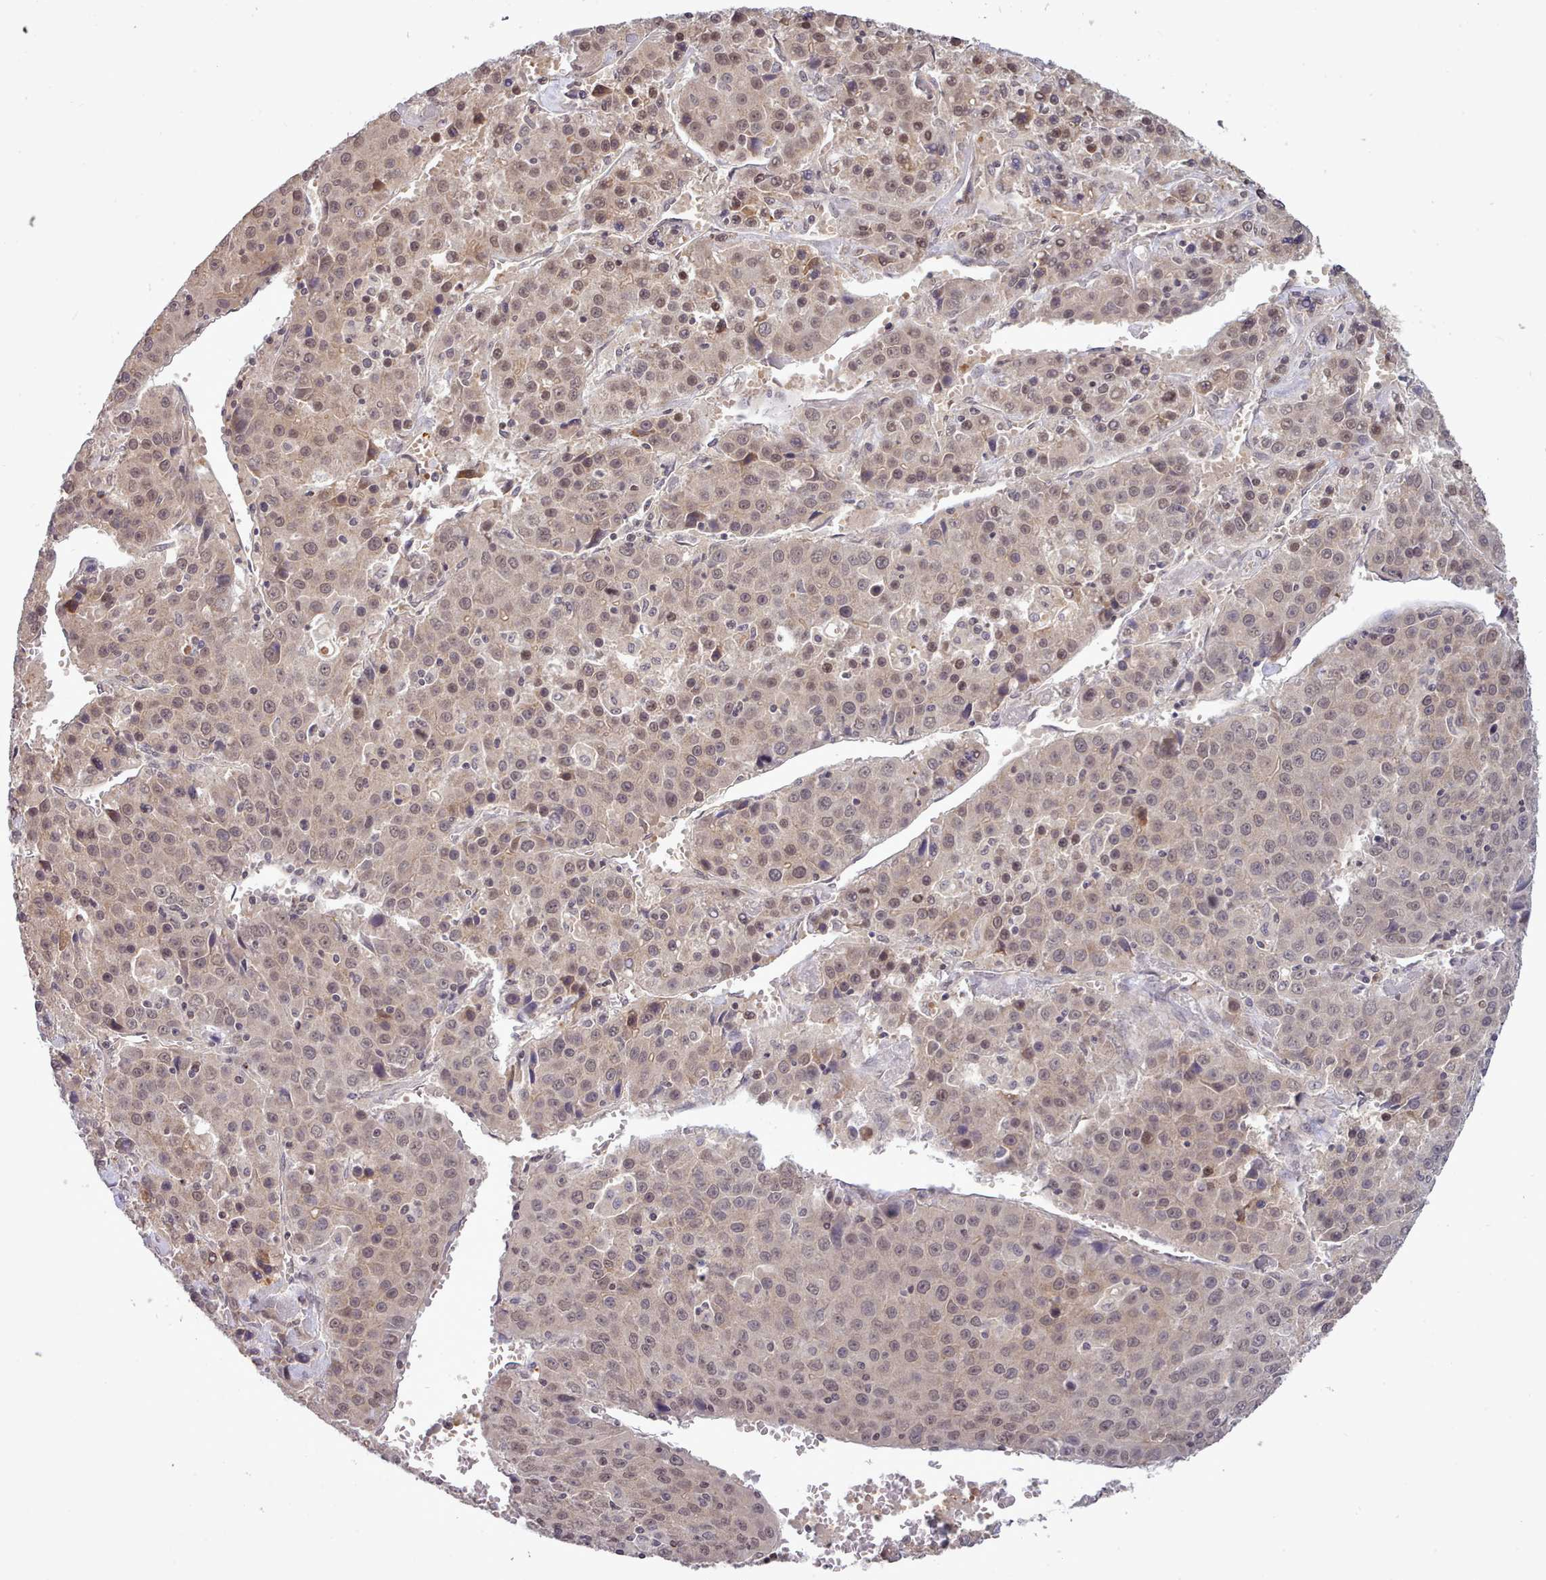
{"staining": {"intensity": "weak", "quantity": ">75%", "location": "cytoplasmic/membranous,nuclear"}, "tissue": "liver cancer", "cell_type": "Tumor cells", "image_type": "cancer", "snomed": [{"axis": "morphology", "description": "Carcinoma, Hepatocellular, NOS"}, {"axis": "topography", "description": "Liver"}], "caption": "Protein staining displays weak cytoplasmic/membranous and nuclear staining in approximately >75% of tumor cells in liver cancer.", "gene": "ARL17A", "patient": {"sex": "female", "age": 53}}